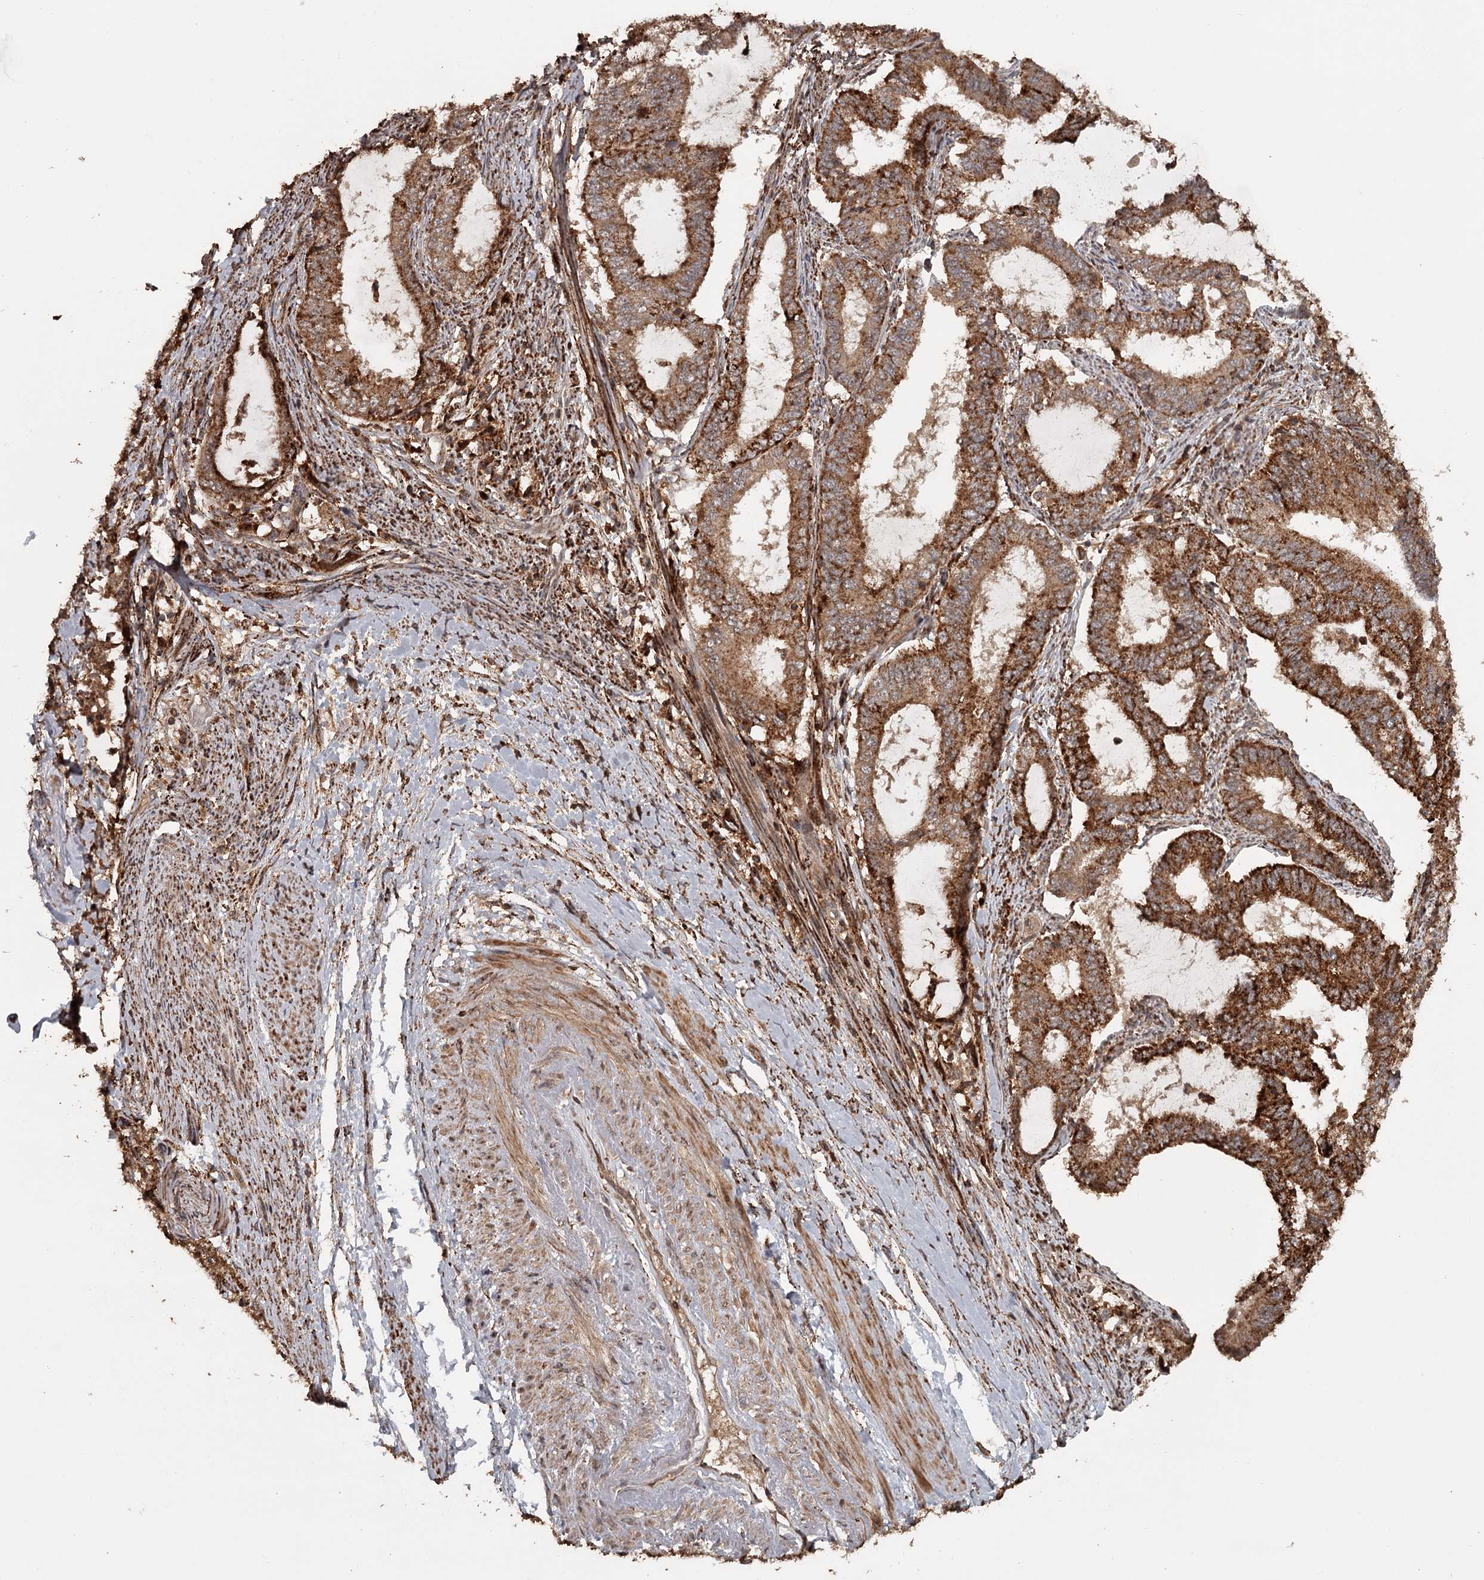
{"staining": {"intensity": "strong", "quantity": ">75%", "location": "cytoplasmic/membranous"}, "tissue": "endometrial cancer", "cell_type": "Tumor cells", "image_type": "cancer", "snomed": [{"axis": "morphology", "description": "Adenocarcinoma, NOS"}, {"axis": "topography", "description": "Endometrium"}], "caption": "Immunohistochemistry (IHC) image of neoplastic tissue: human endometrial cancer stained using IHC exhibits high levels of strong protein expression localized specifically in the cytoplasmic/membranous of tumor cells, appearing as a cytoplasmic/membranous brown color.", "gene": "FAXC", "patient": {"sex": "female", "age": 51}}